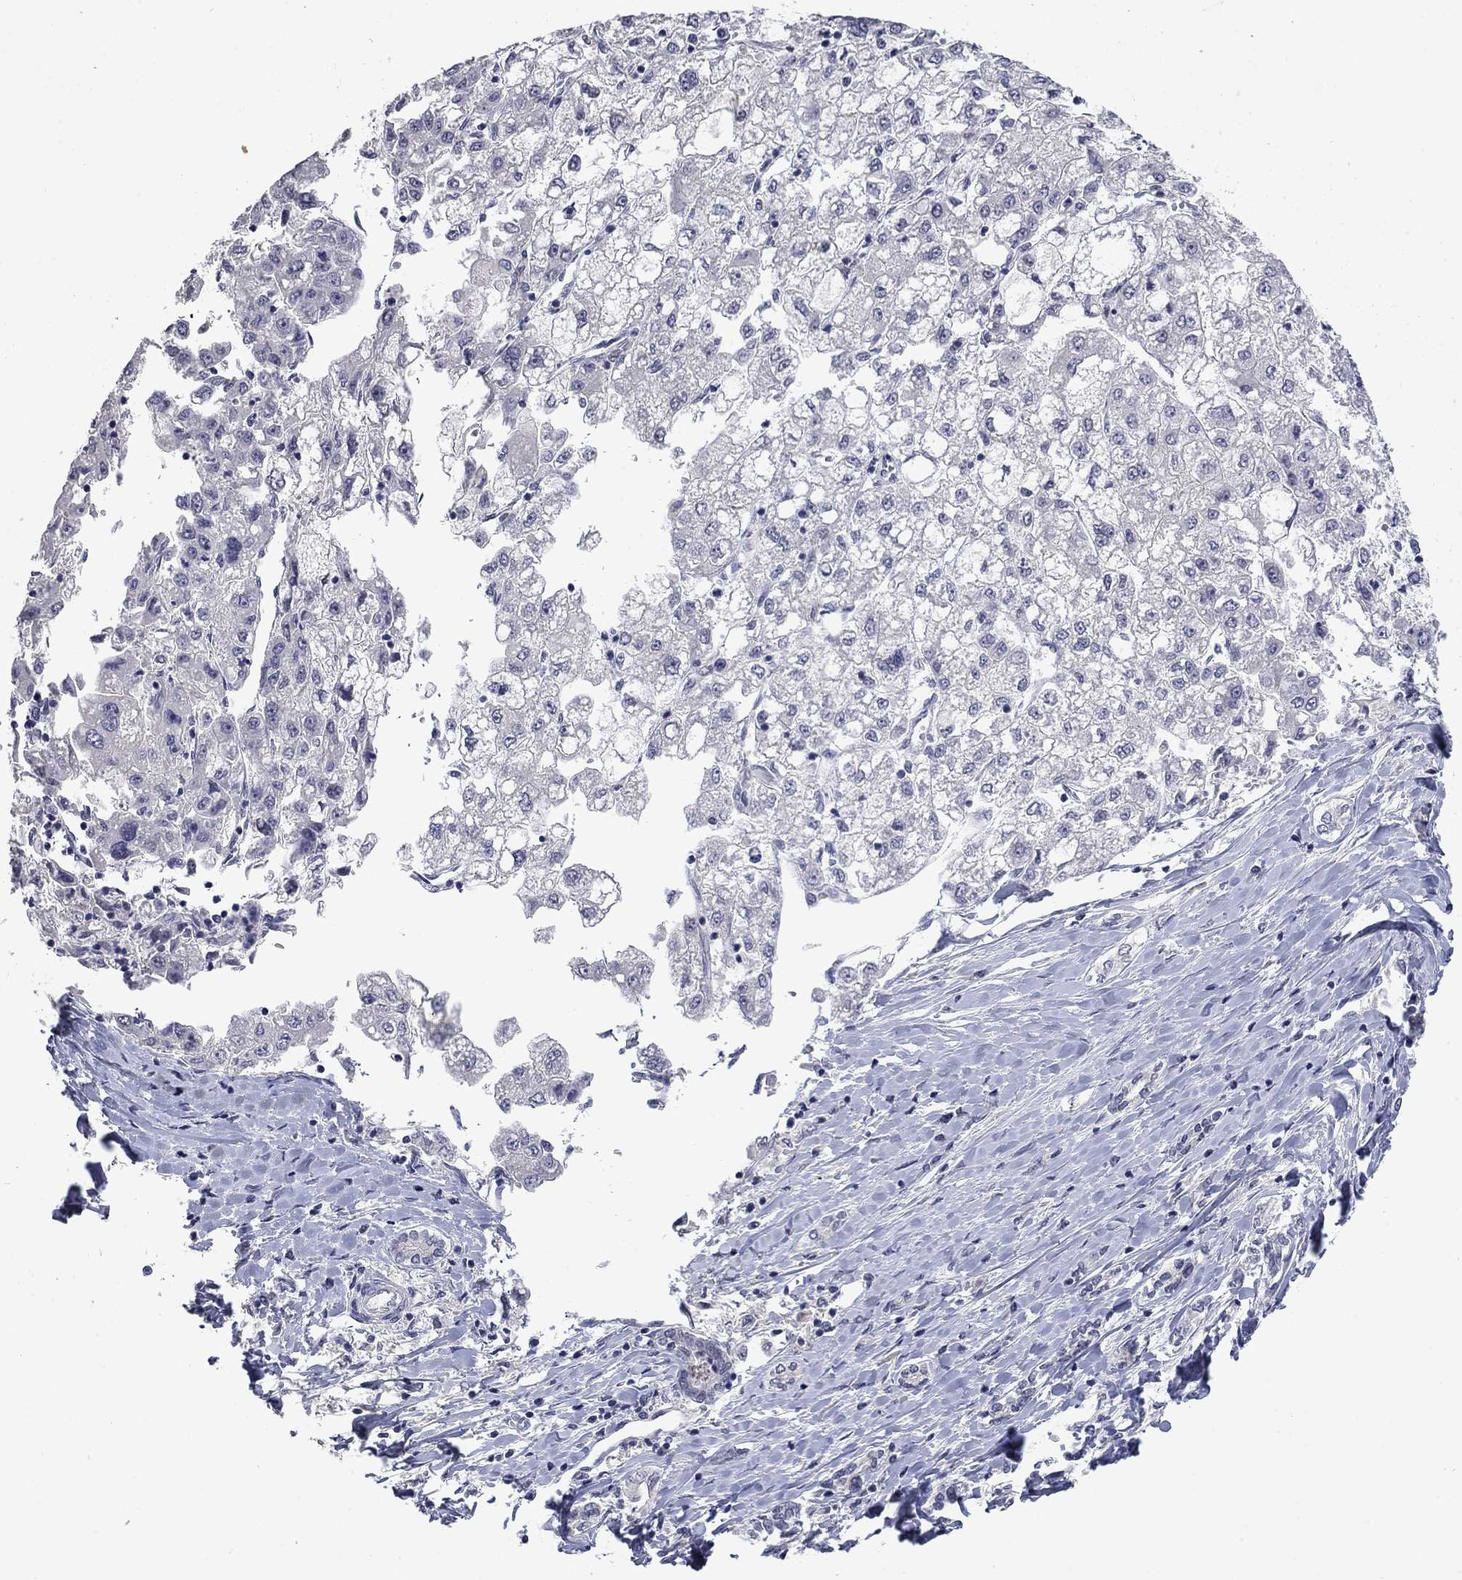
{"staining": {"intensity": "negative", "quantity": "none", "location": "none"}, "tissue": "liver cancer", "cell_type": "Tumor cells", "image_type": "cancer", "snomed": [{"axis": "morphology", "description": "Carcinoma, Hepatocellular, NOS"}, {"axis": "topography", "description": "Liver"}], "caption": "The immunohistochemistry micrograph has no significant staining in tumor cells of liver cancer (hepatocellular carcinoma) tissue.", "gene": "SLC51A", "patient": {"sex": "male", "age": 40}}